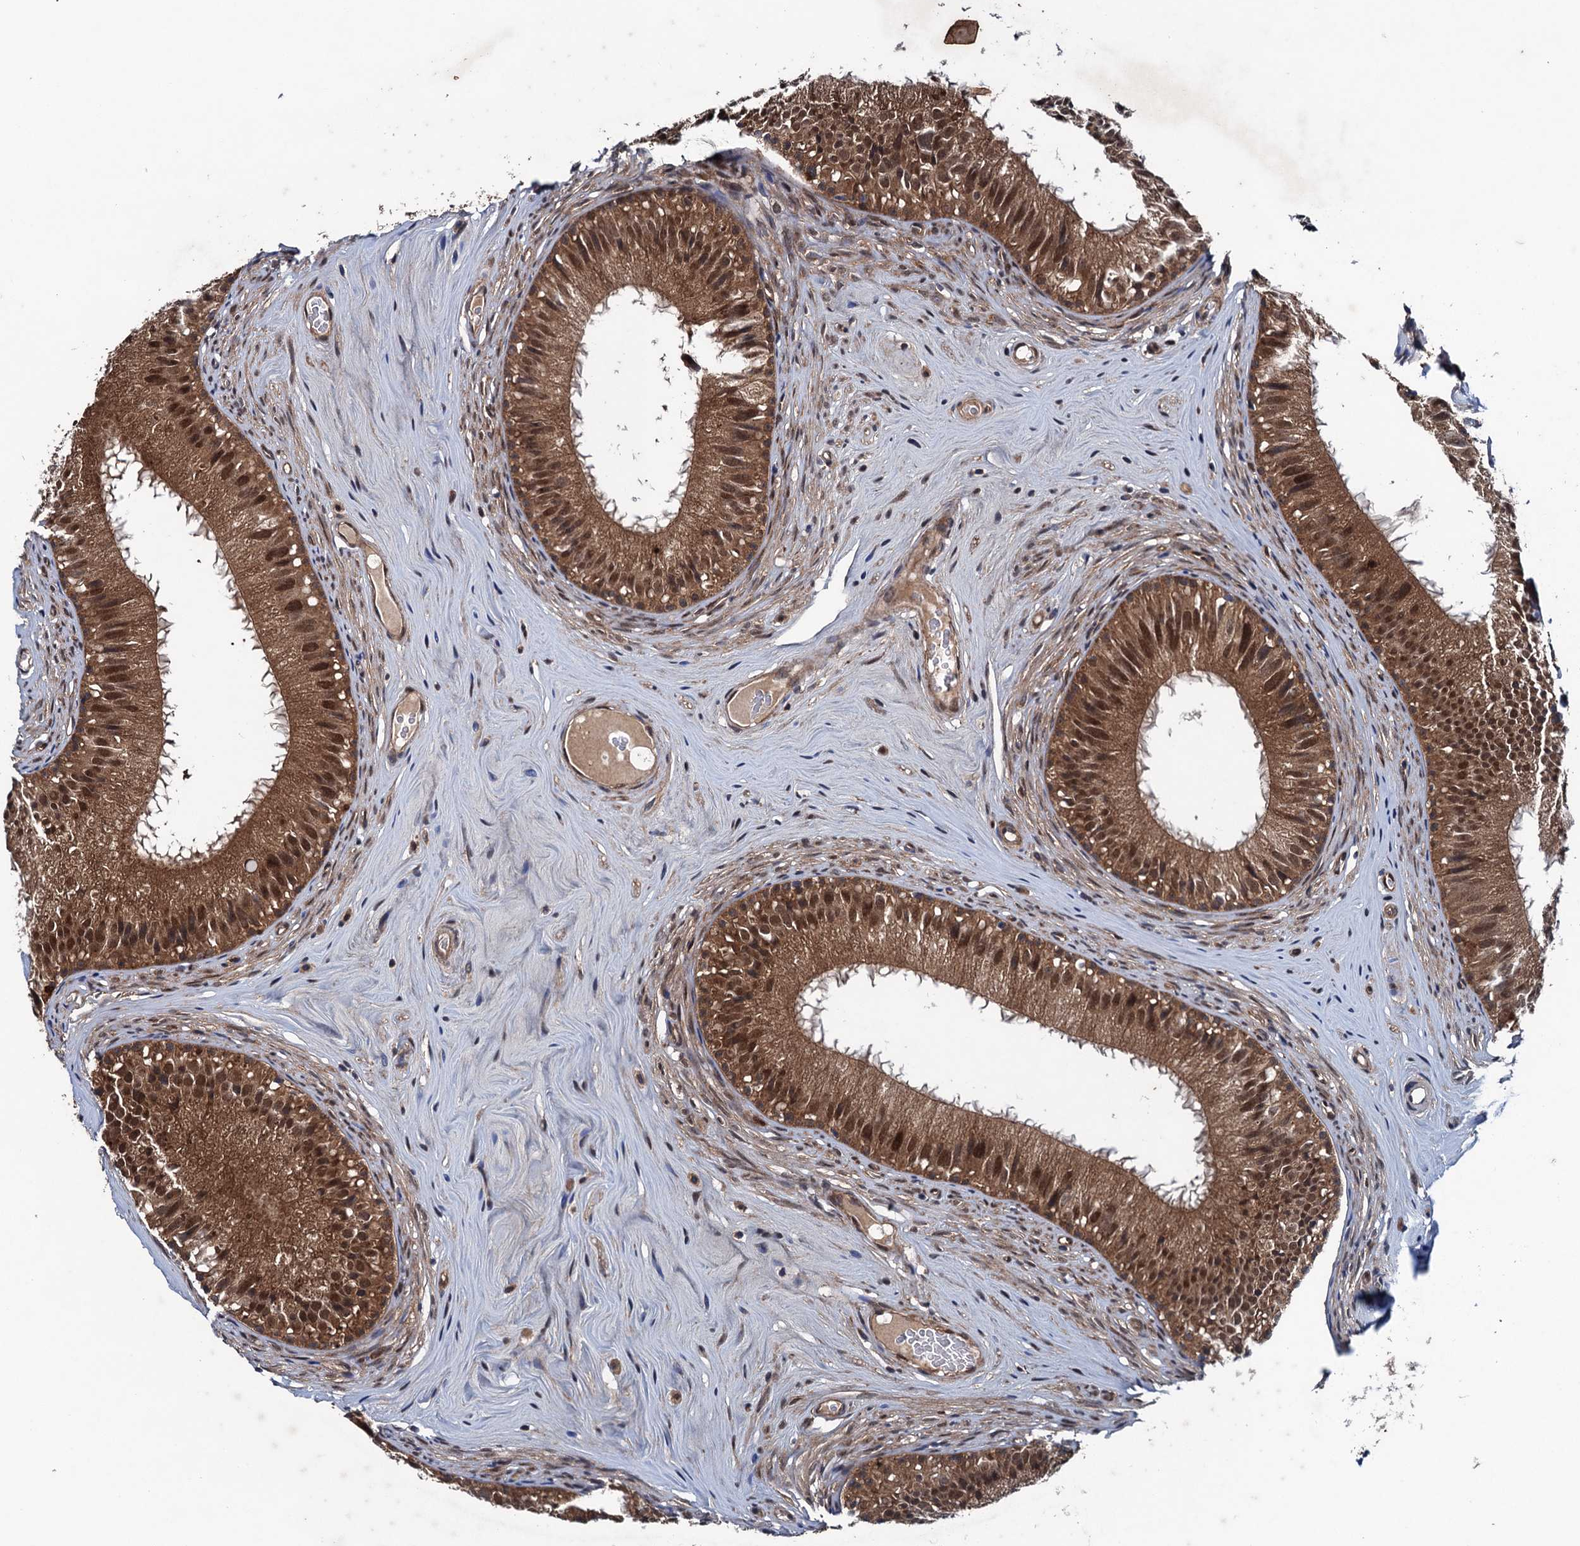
{"staining": {"intensity": "strong", "quantity": ">75%", "location": "cytoplasmic/membranous,nuclear"}, "tissue": "epididymis", "cell_type": "Glandular cells", "image_type": "normal", "snomed": [{"axis": "morphology", "description": "Normal tissue, NOS"}, {"axis": "topography", "description": "Epididymis"}], "caption": "Benign epididymis reveals strong cytoplasmic/membranous,nuclear expression in about >75% of glandular cells, visualized by immunohistochemistry.", "gene": "BLTP3B", "patient": {"sex": "male", "age": 45}}